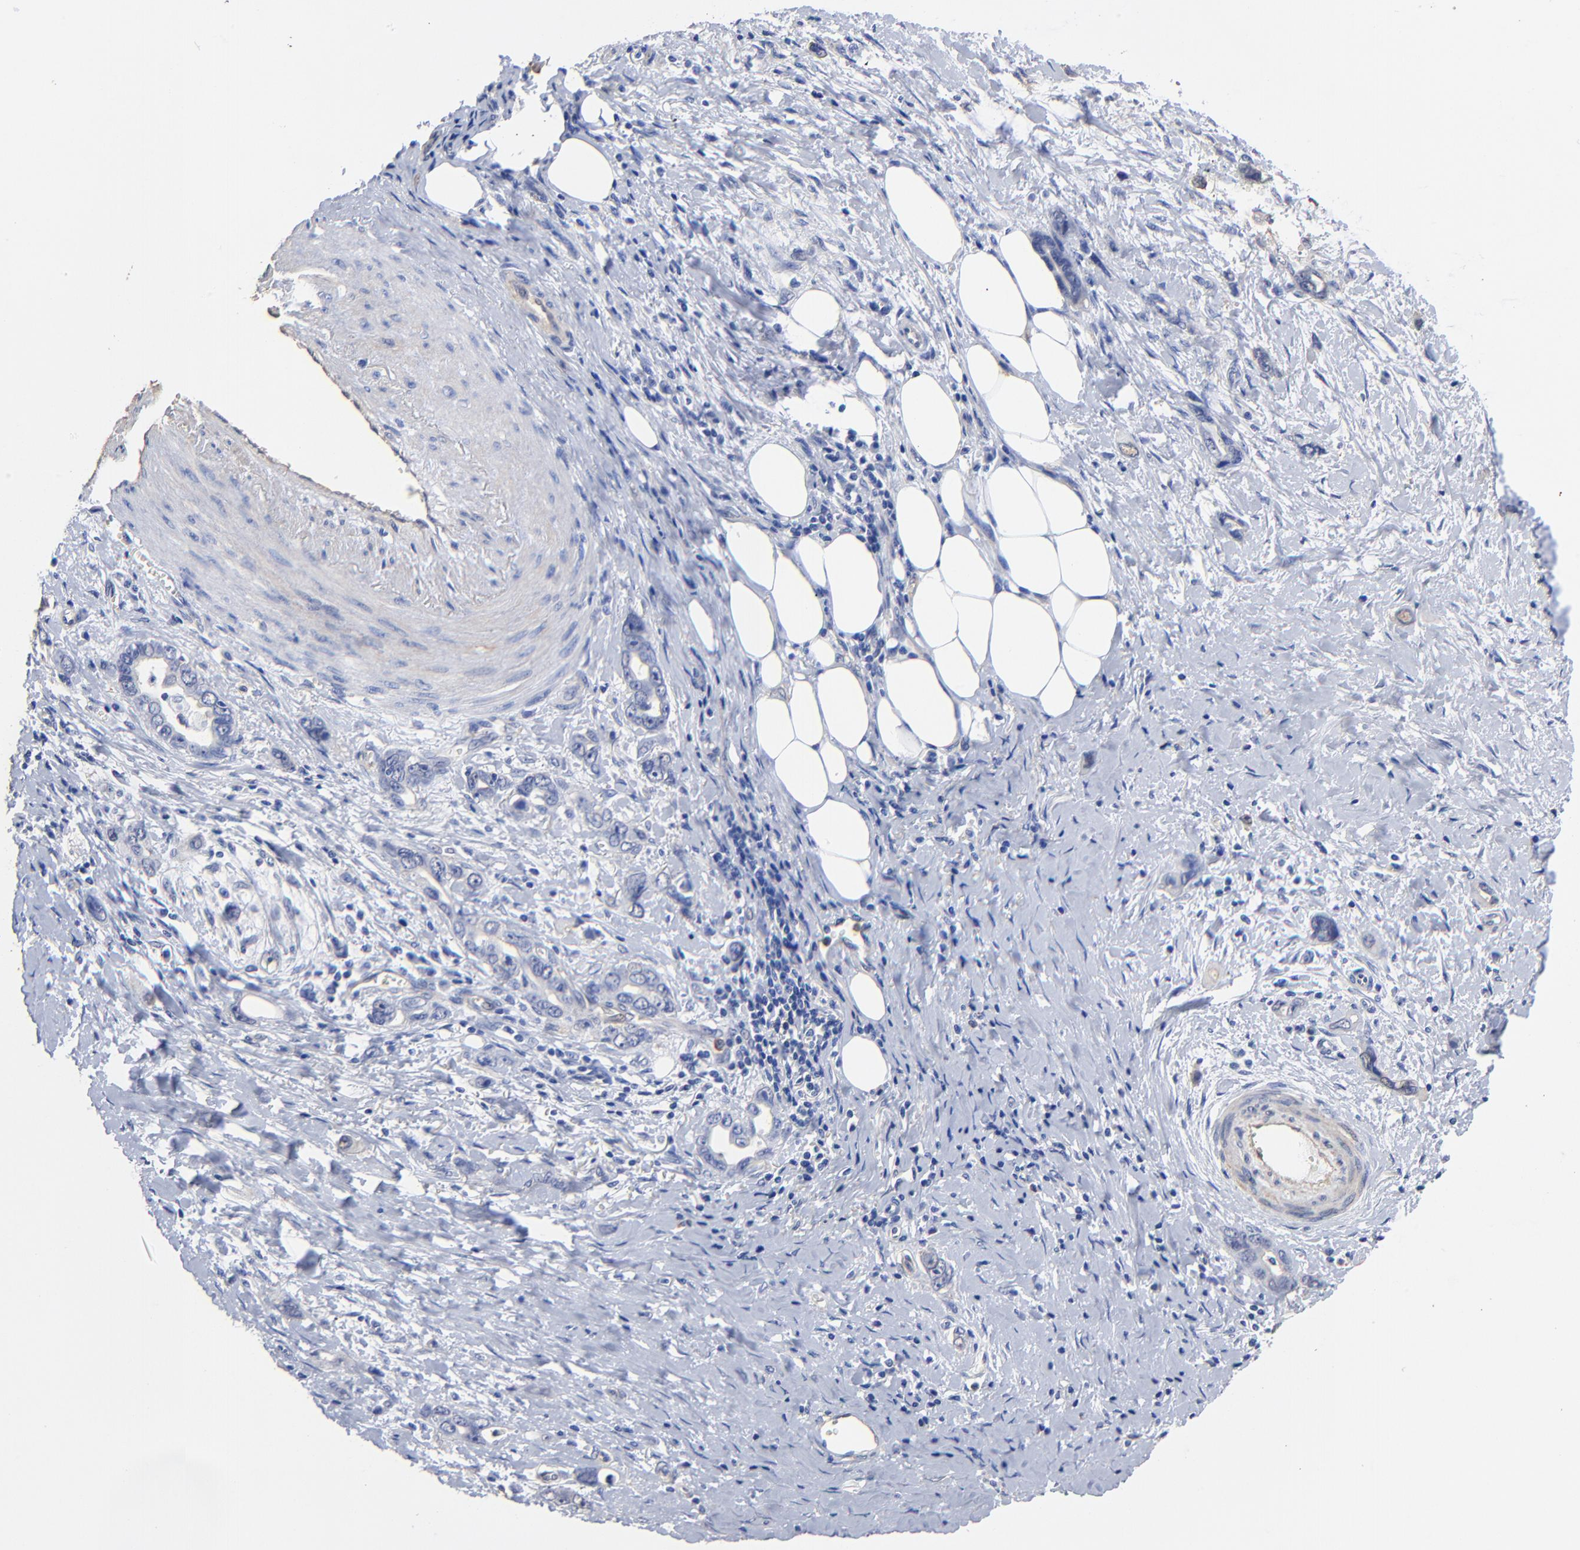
{"staining": {"intensity": "negative", "quantity": "none", "location": "none"}, "tissue": "stomach cancer", "cell_type": "Tumor cells", "image_type": "cancer", "snomed": [{"axis": "morphology", "description": "Adenocarcinoma, NOS"}, {"axis": "topography", "description": "Stomach"}], "caption": "Human stomach cancer (adenocarcinoma) stained for a protein using immunohistochemistry (IHC) shows no expression in tumor cells.", "gene": "TAGLN2", "patient": {"sex": "male", "age": 78}}